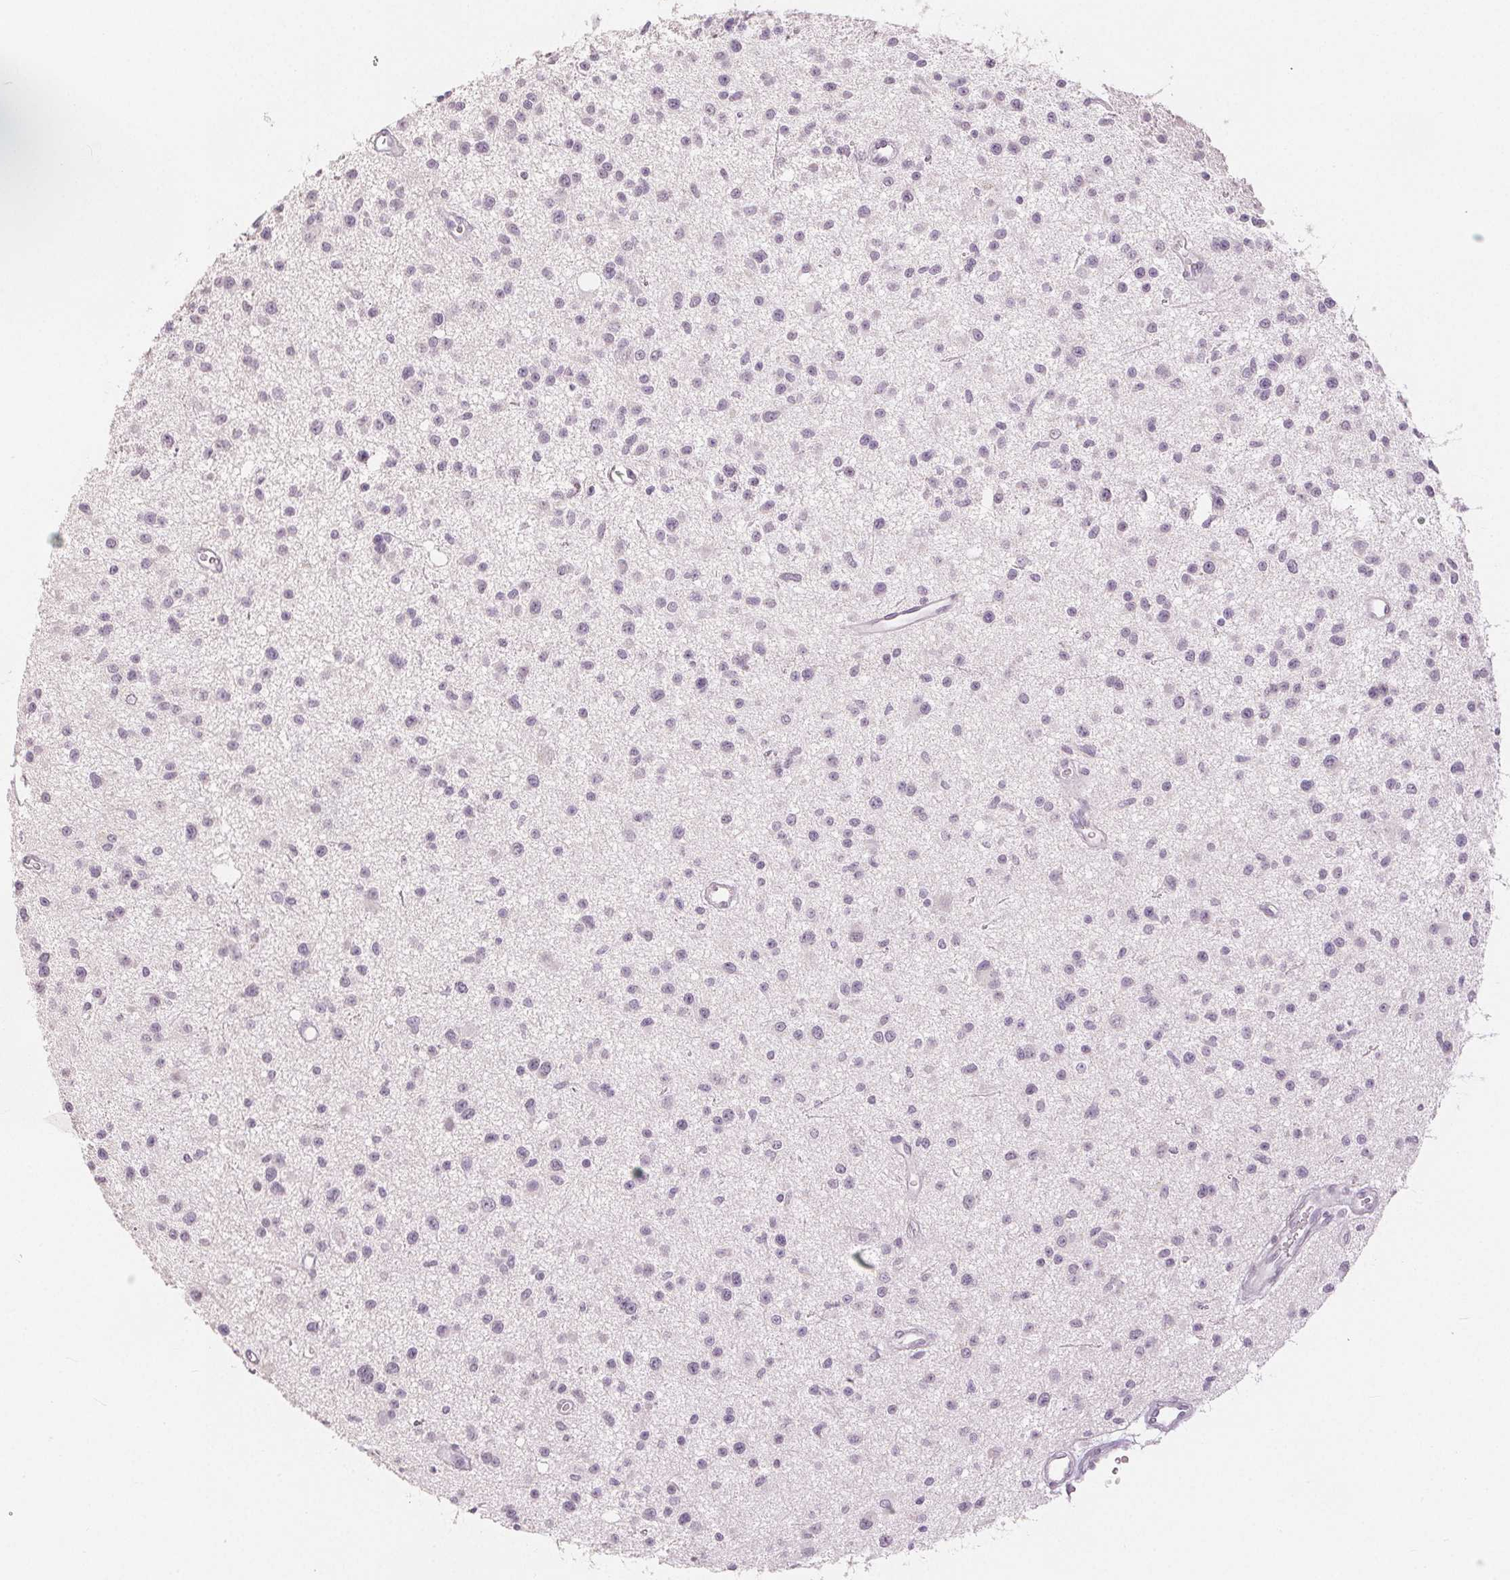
{"staining": {"intensity": "negative", "quantity": "none", "location": "none"}, "tissue": "glioma", "cell_type": "Tumor cells", "image_type": "cancer", "snomed": [{"axis": "morphology", "description": "Glioma, malignant, Low grade"}, {"axis": "topography", "description": "Brain"}], "caption": "This is a image of immunohistochemistry staining of low-grade glioma (malignant), which shows no staining in tumor cells.", "gene": "SLC27A5", "patient": {"sex": "male", "age": 43}}